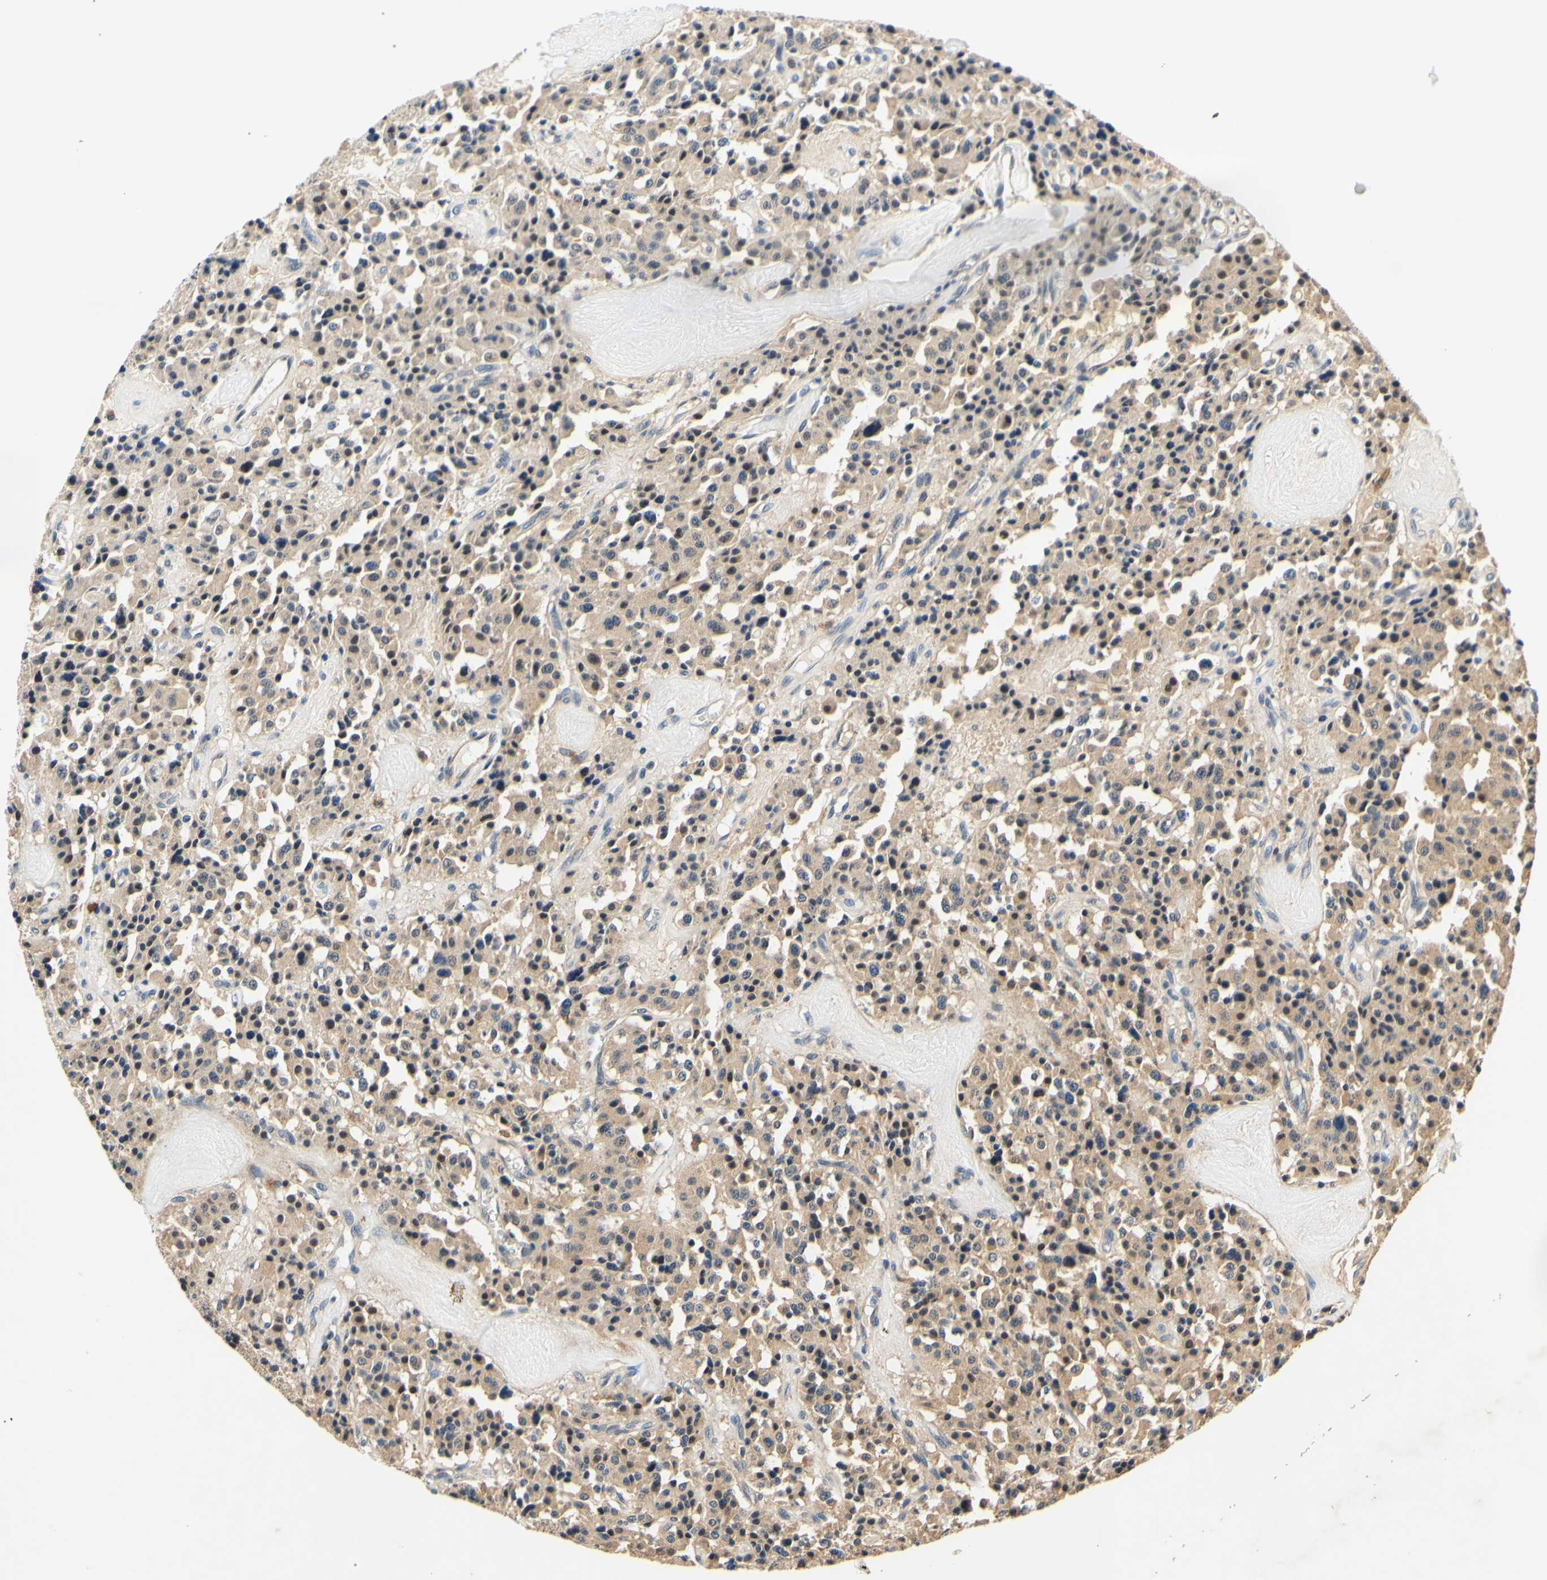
{"staining": {"intensity": "weak", "quantity": "25%-75%", "location": "cytoplasmic/membranous"}, "tissue": "carcinoid", "cell_type": "Tumor cells", "image_type": "cancer", "snomed": [{"axis": "morphology", "description": "Carcinoid, malignant, NOS"}, {"axis": "topography", "description": "Lung"}], "caption": "Malignant carcinoid was stained to show a protein in brown. There is low levels of weak cytoplasmic/membranous expression in approximately 25%-75% of tumor cells. (DAB (3,3'-diaminobenzidine) IHC, brown staining for protein, blue staining for nuclei).", "gene": "PLA2G4A", "patient": {"sex": "male", "age": 30}}